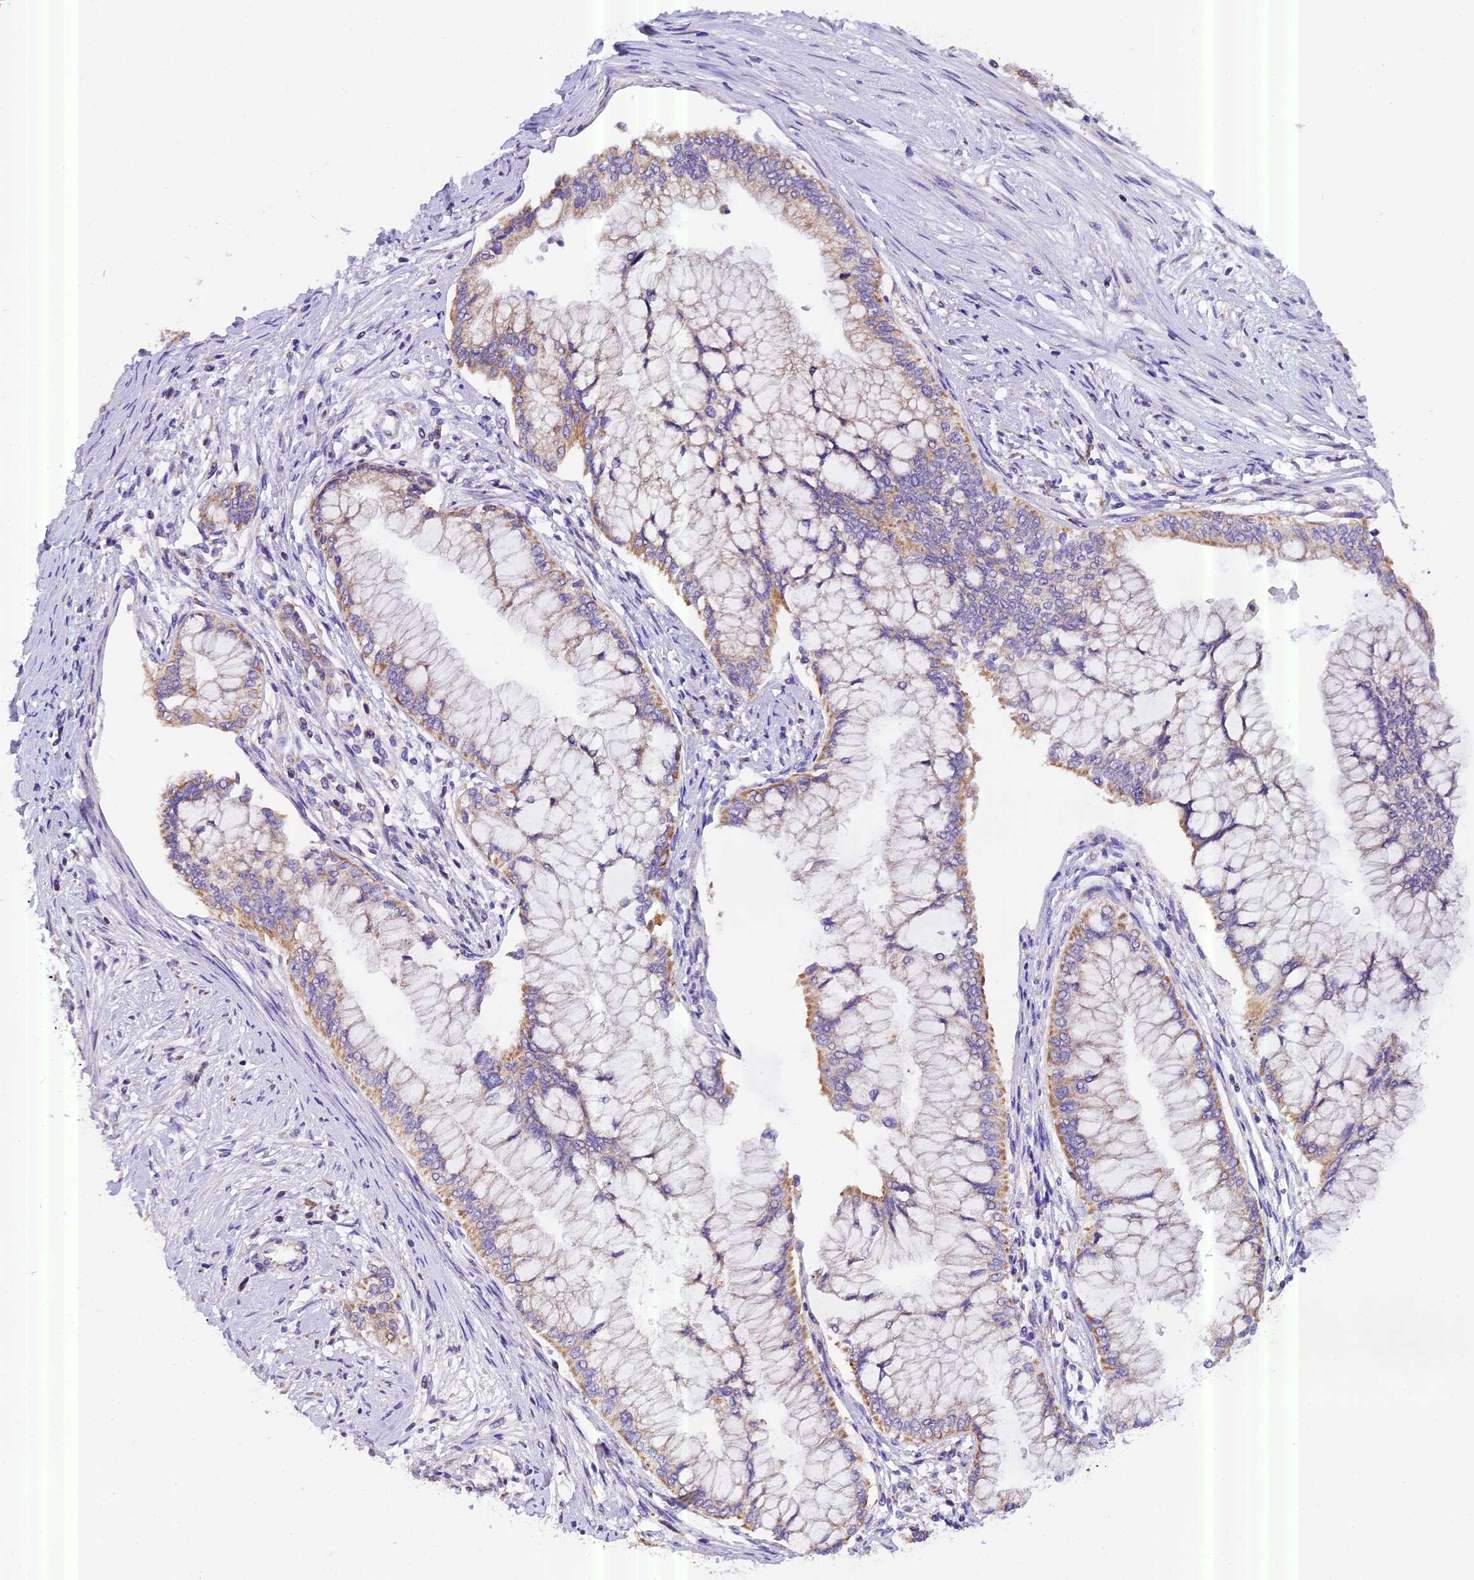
{"staining": {"intensity": "moderate", "quantity": "25%-75%", "location": "cytoplasmic/membranous"}, "tissue": "pancreatic cancer", "cell_type": "Tumor cells", "image_type": "cancer", "snomed": [{"axis": "morphology", "description": "Adenocarcinoma, NOS"}, {"axis": "topography", "description": "Pancreas"}], "caption": "Moderate cytoplasmic/membranous positivity for a protein is appreciated in approximately 25%-75% of tumor cells of pancreatic cancer using immunohistochemistry (IHC).", "gene": "MGME1", "patient": {"sex": "male", "age": 46}}